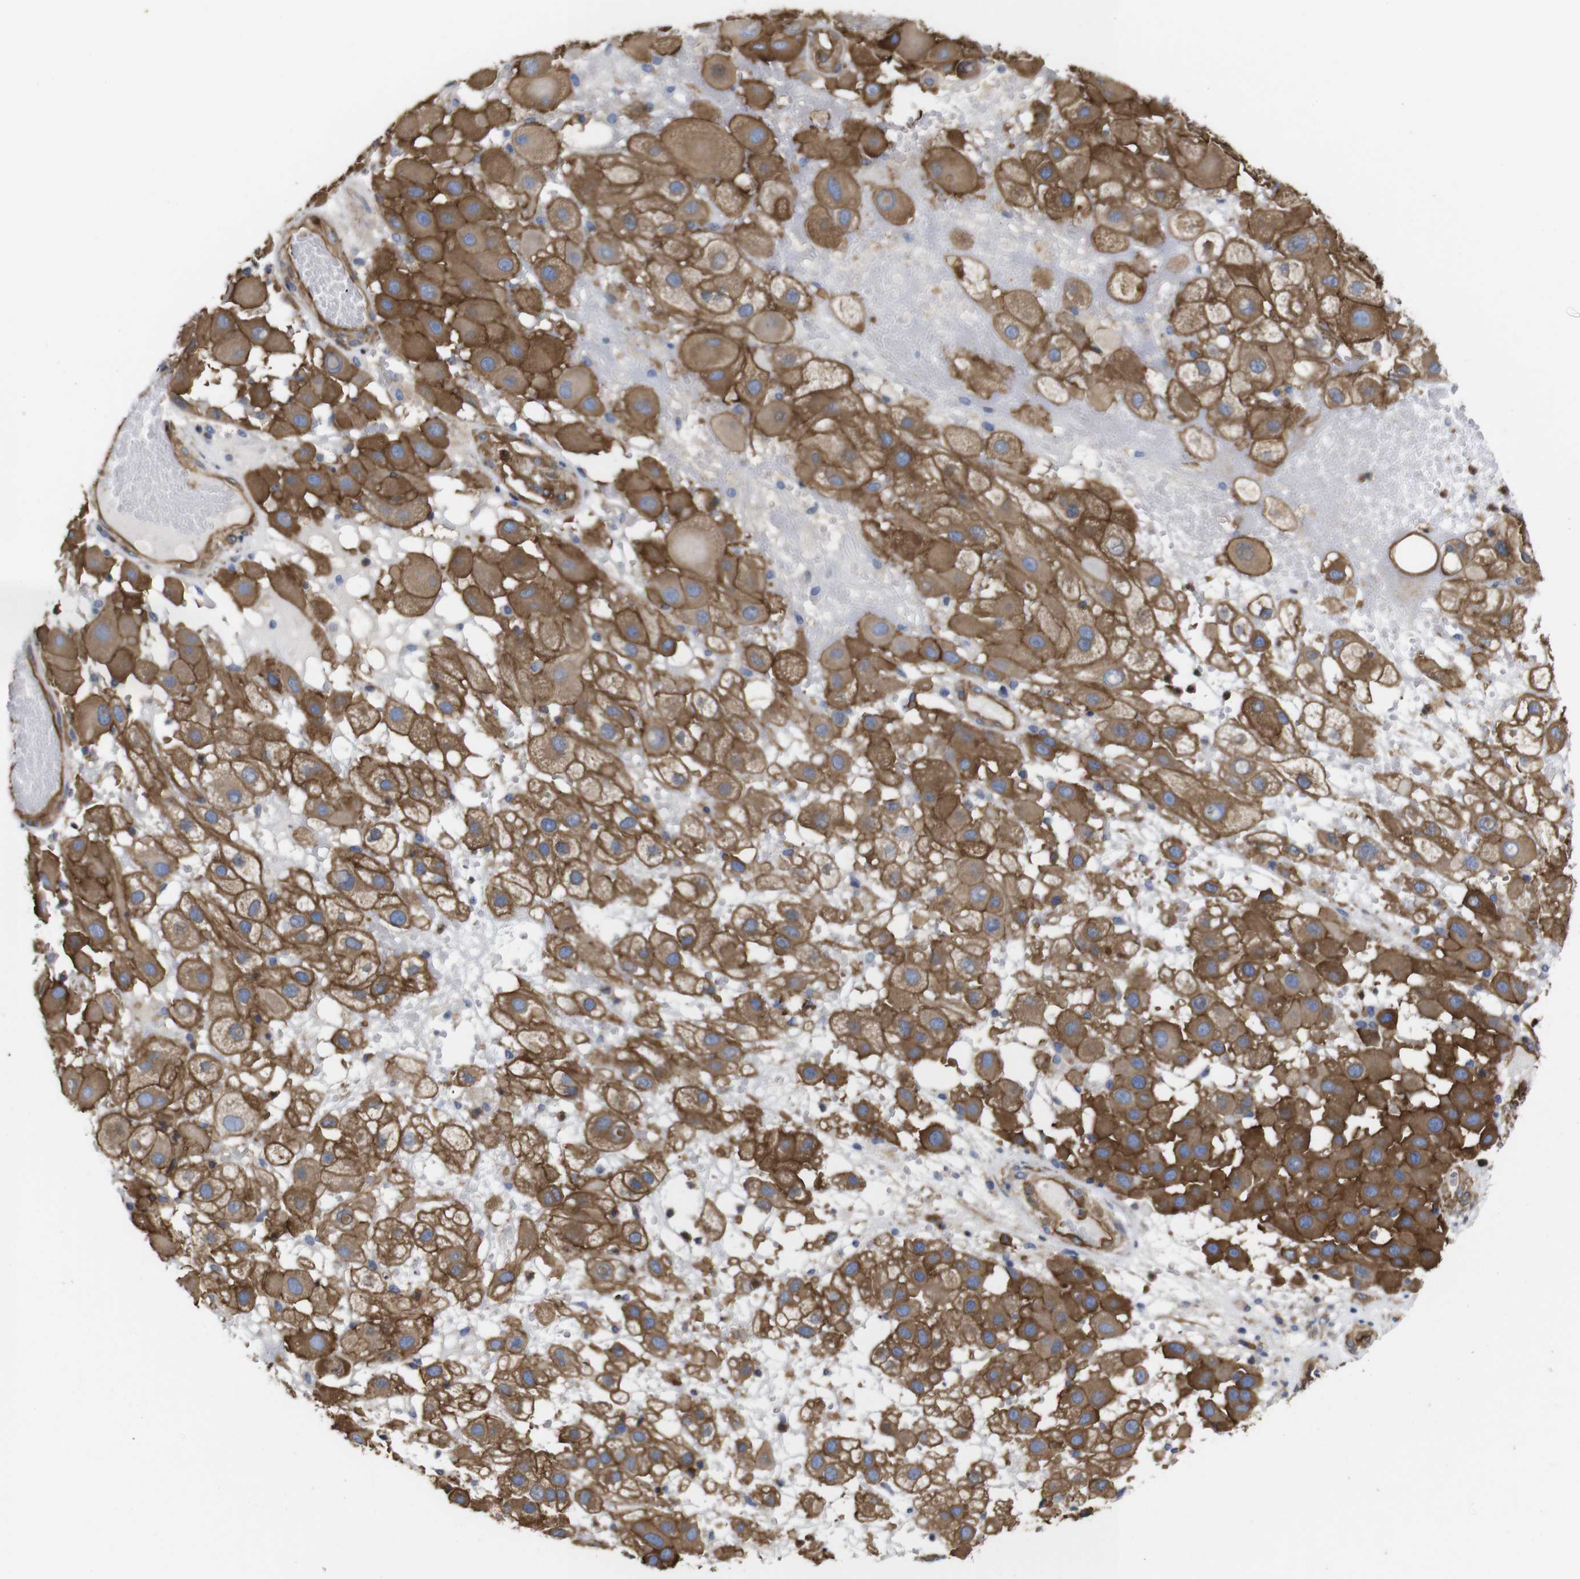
{"staining": {"intensity": "moderate", "quantity": ">75%", "location": "cytoplasmic/membranous"}, "tissue": "melanoma", "cell_type": "Tumor cells", "image_type": "cancer", "snomed": [{"axis": "morphology", "description": "Malignant melanoma, NOS"}, {"axis": "topography", "description": "Skin"}], "caption": "A medium amount of moderate cytoplasmic/membranous staining is present in approximately >75% of tumor cells in malignant melanoma tissue. (Brightfield microscopy of DAB IHC at high magnification).", "gene": "SPTBN1", "patient": {"sex": "female", "age": 81}}